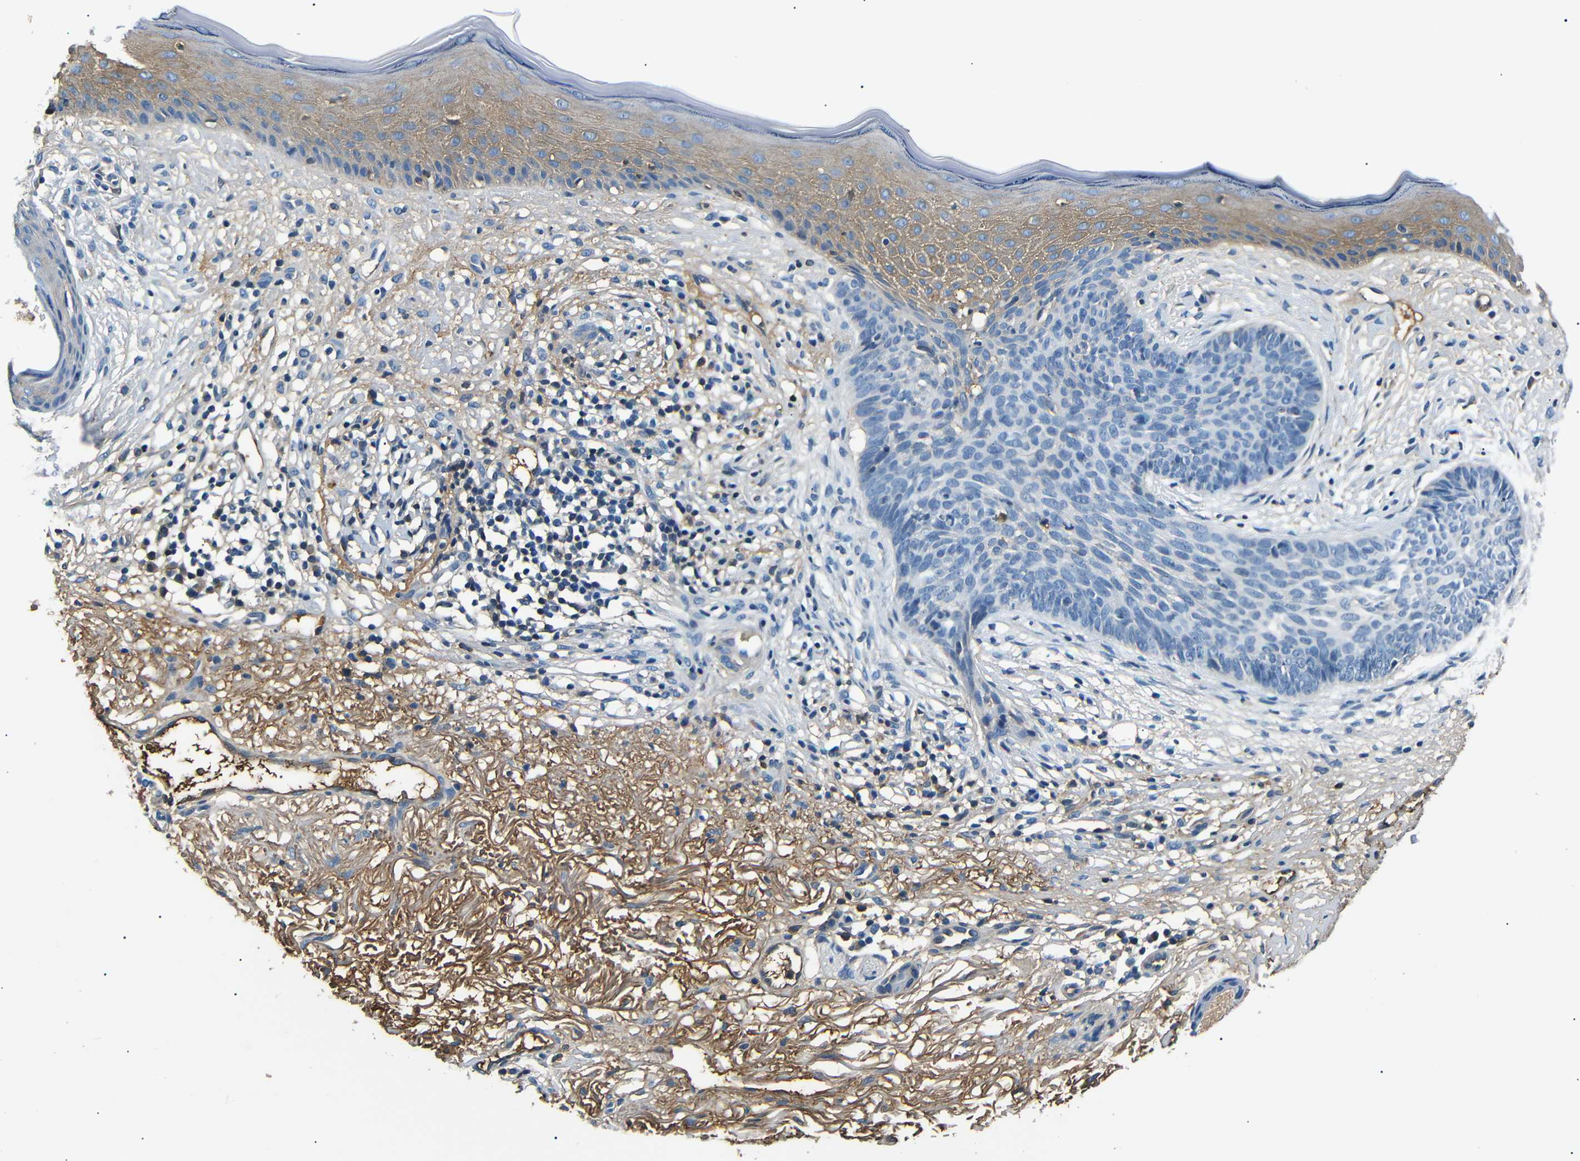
{"staining": {"intensity": "negative", "quantity": "none", "location": "none"}, "tissue": "skin cancer", "cell_type": "Tumor cells", "image_type": "cancer", "snomed": [{"axis": "morphology", "description": "Basal cell carcinoma"}, {"axis": "topography", "description": "Skin"}], "caption": "Immunohistochemical staining of human skin cancer reveals no significant expression in tumor cells. (DAB (3,3'-diaminobenzidine) immunohistochemistry (IHC) visualized using brightfield microscopy, high magnification).", "gene": "LHCGR", "patient": {"sex": "female", "age": 70}}